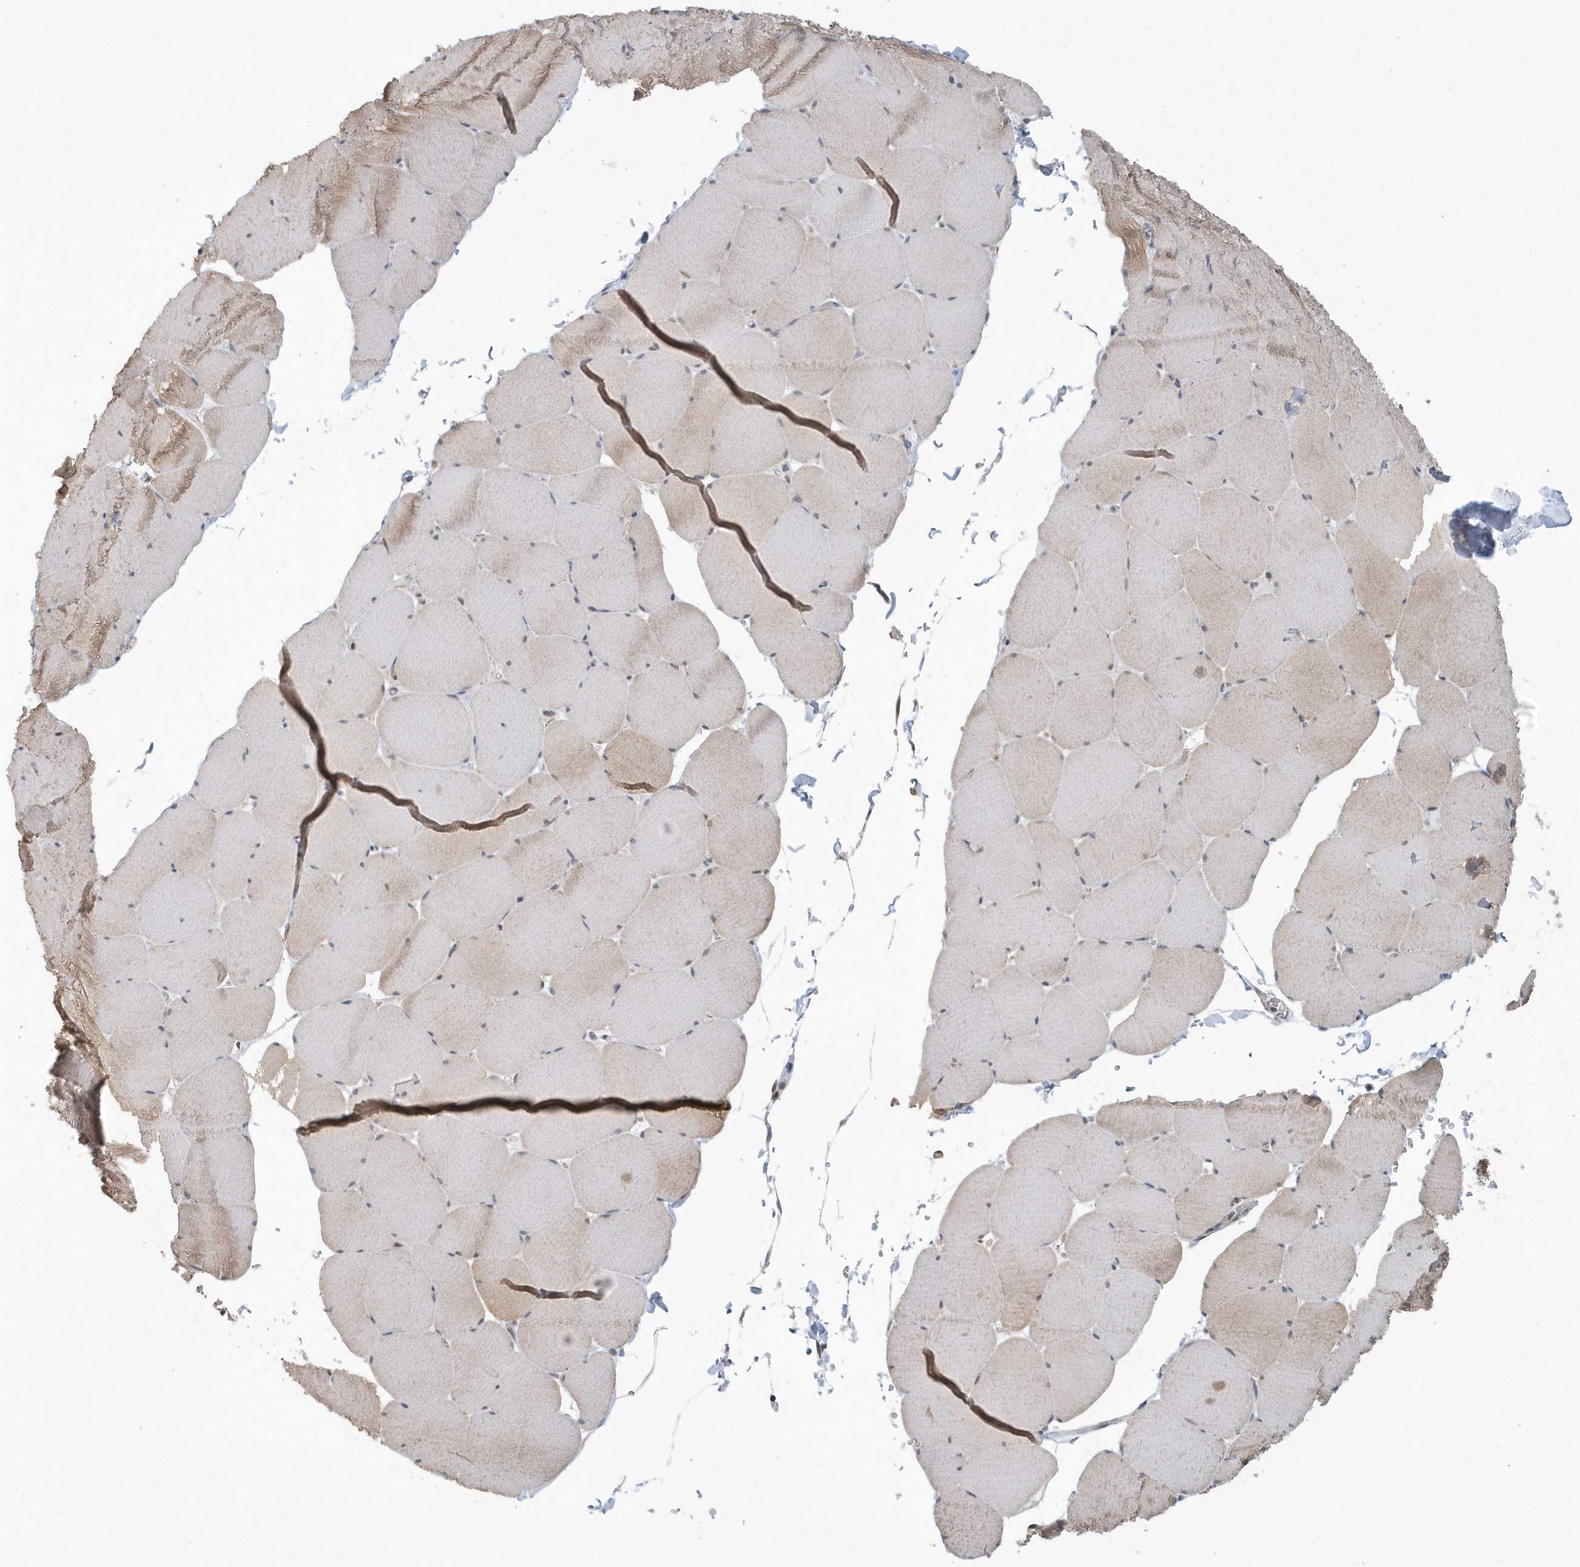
{"staining": {"intensity": "moderate", "quantity": ">75%", "location": "cytoplasmic/membranous"}, "tissue": "skeletal muscle", "cell_type": "Myocytes", "image_type": "normal", "snomed": [{"axis": "morphology", "description": "Normal tissue, NOS"}, {"axis": "topography", "description": "Skeletal muscle"}, {"axis": "topography", "description": "Head-Neck"}], "caption": "Immunohistochemistry of benign skeletal muscle exhibits medium levels of moderate cytoplasmic/membranous staining in approximately >75% of myocytes. The protein of interest is shown in brown color, while the nuclei are stained blue.", "gene": "SLX9", "patient": {"sex": "male", "age": 66}}